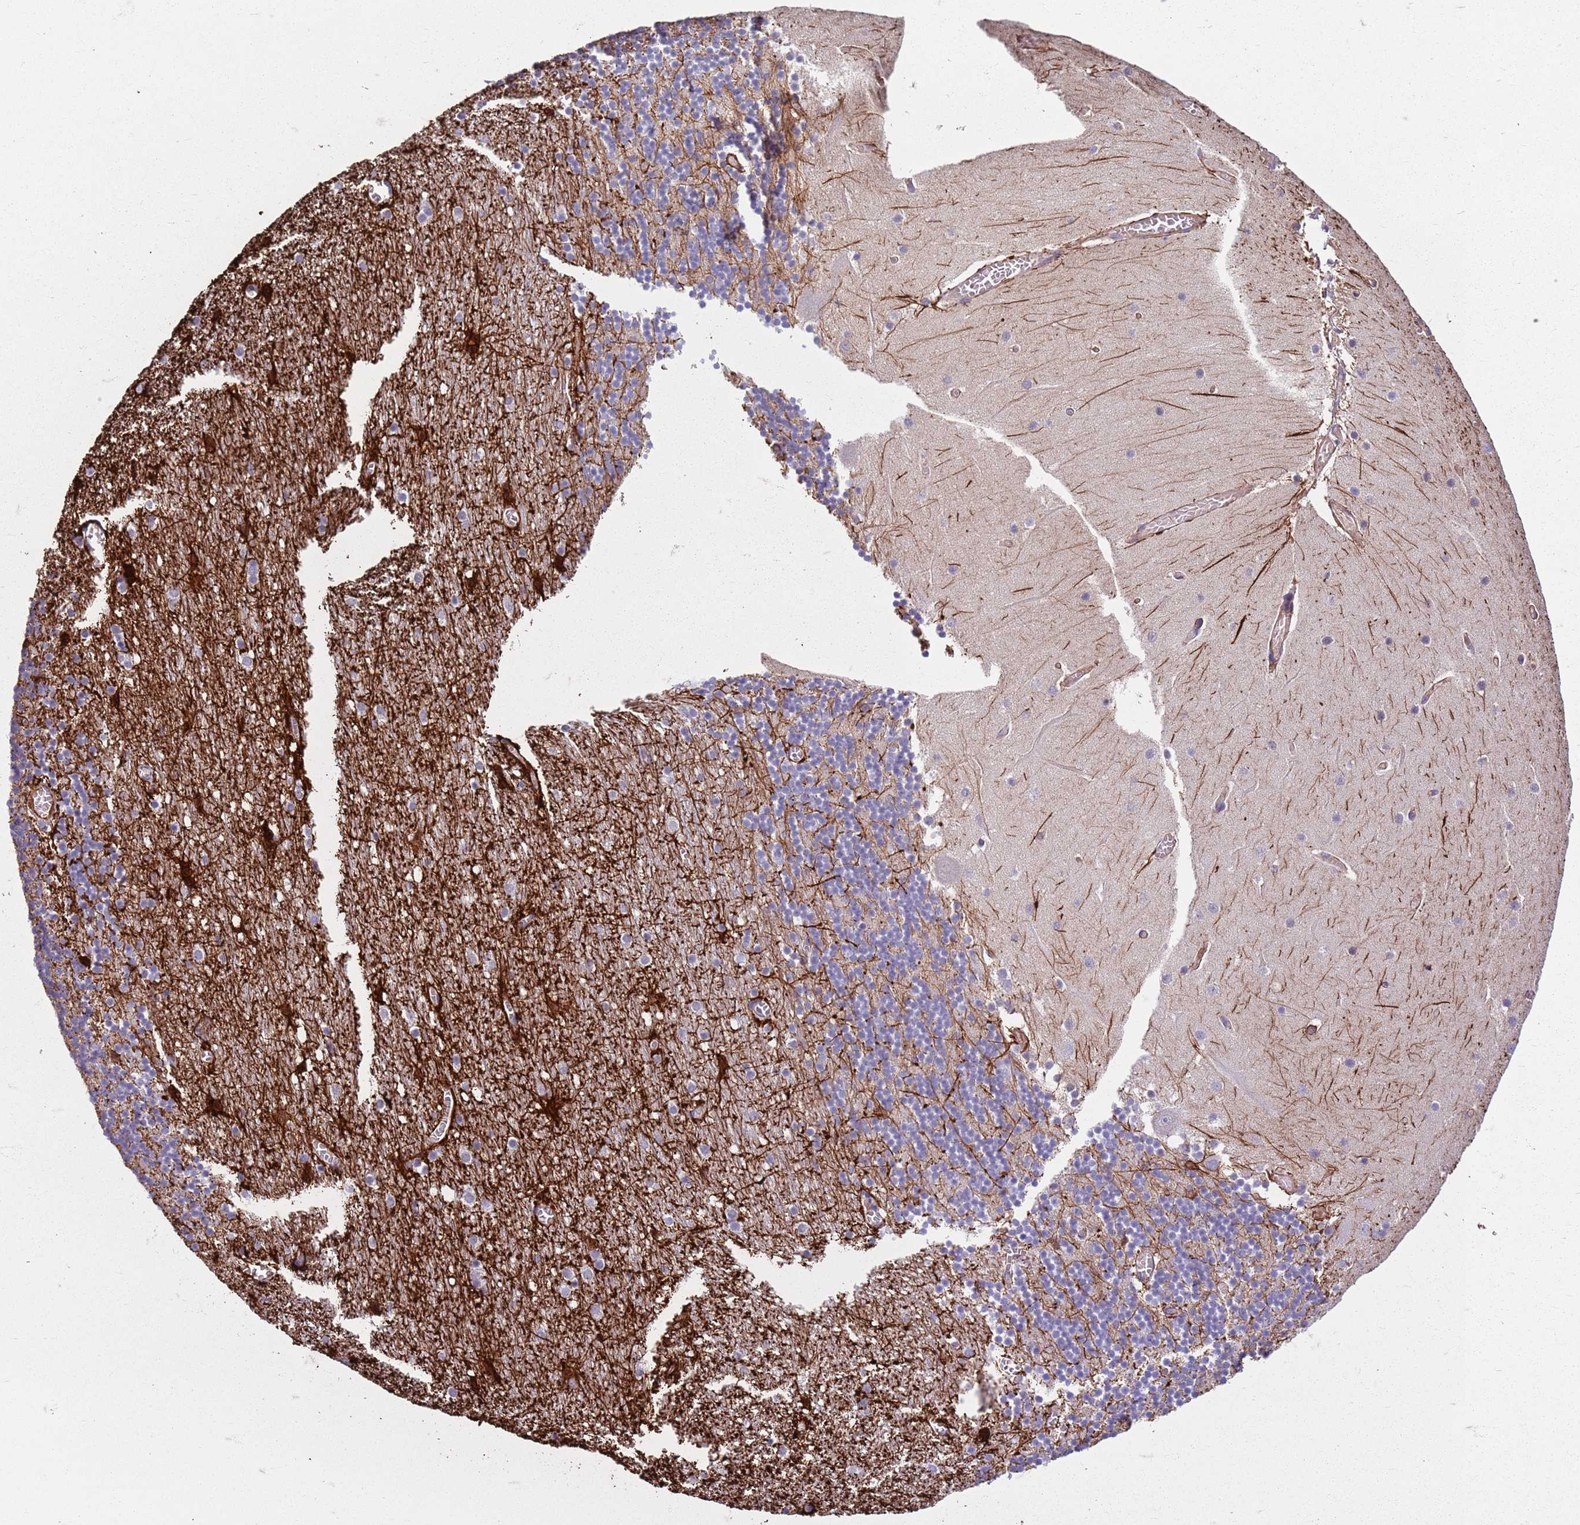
{"staining": {"intensity": "moderate", "quantity": "<25%", "location": "cytoplasmic/membranous"}, "tissue": "cerebellum", "cell_type": "Cells in granular layer", "image_type": "normal", "snomed": [{"axis": "morphology", "description": "Normal tissue, NOS"}, {"axis": "topography", "description": "Cerebellum"}], "caption": "Normal cerebellum was stained to show a protein in brown. There is low levels of moderate cytoplasmic/membranous positivity in about <25% of cells in granular layer. Immunohistochemistry (ihc) stains the protein in brown and the nuclei are stained blue.", "gene": "TAS2R38", "patient": {"sex": "female", "age": 28}}